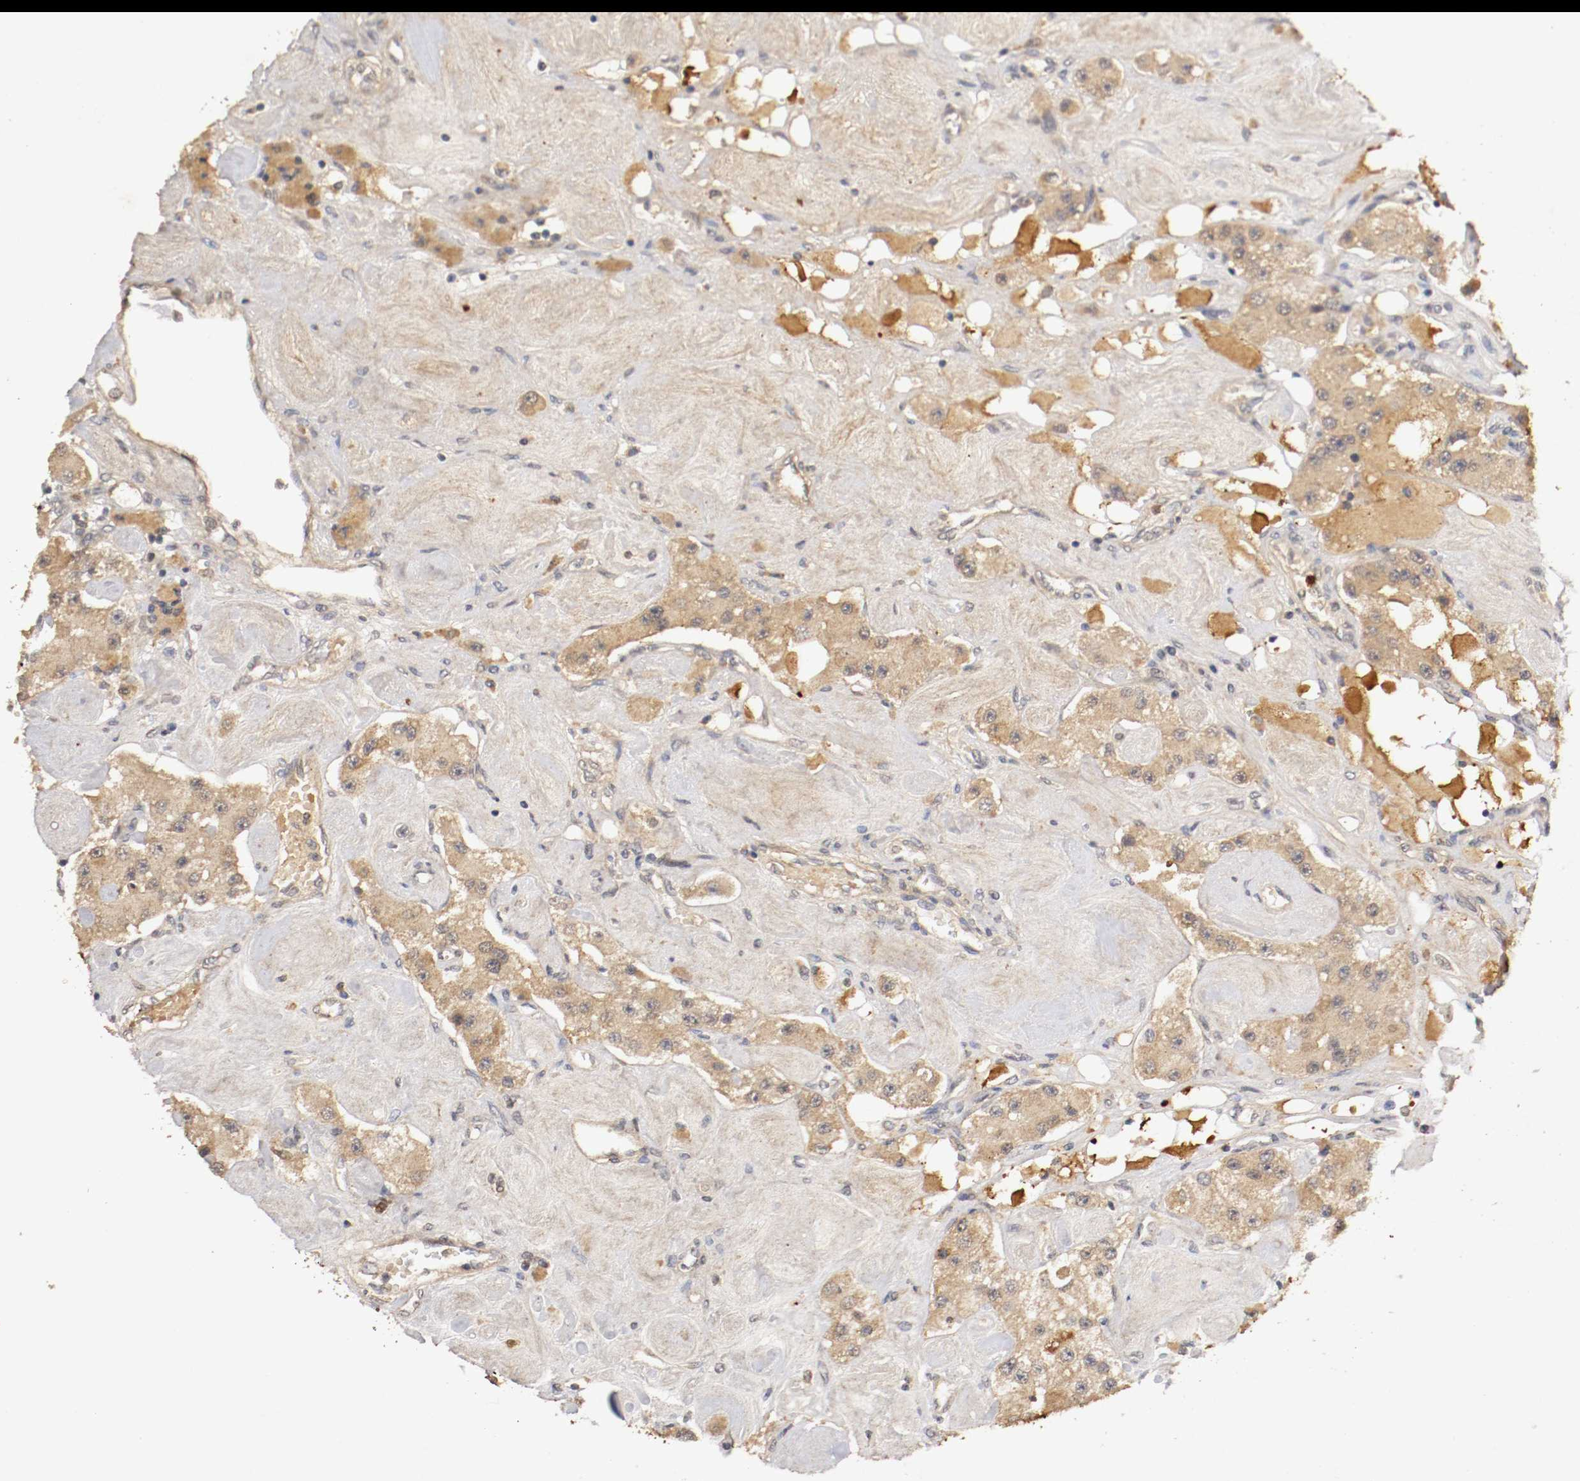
{"staining": {"intensity": "moderate", "quantity": ">75%", "location": "cytoplasmic/membranous"}, "tissue": "carcinoid", "cell_type": "Tumor cells", "image_type": "cancer", "snomed": [{"axis": "morphology", "description": "Carcinoid, malignant, NOS"}, {"axis": "topography", "description": "Pancreas"}], "caption": "Immunohistochemical staining of carcinoid shows moderate cytoplasmic/membranous protein positivity in about >75% of tumor cells.", "gene": "TNFRSF1B", "patient": {"sex": "male", "age": 41}}